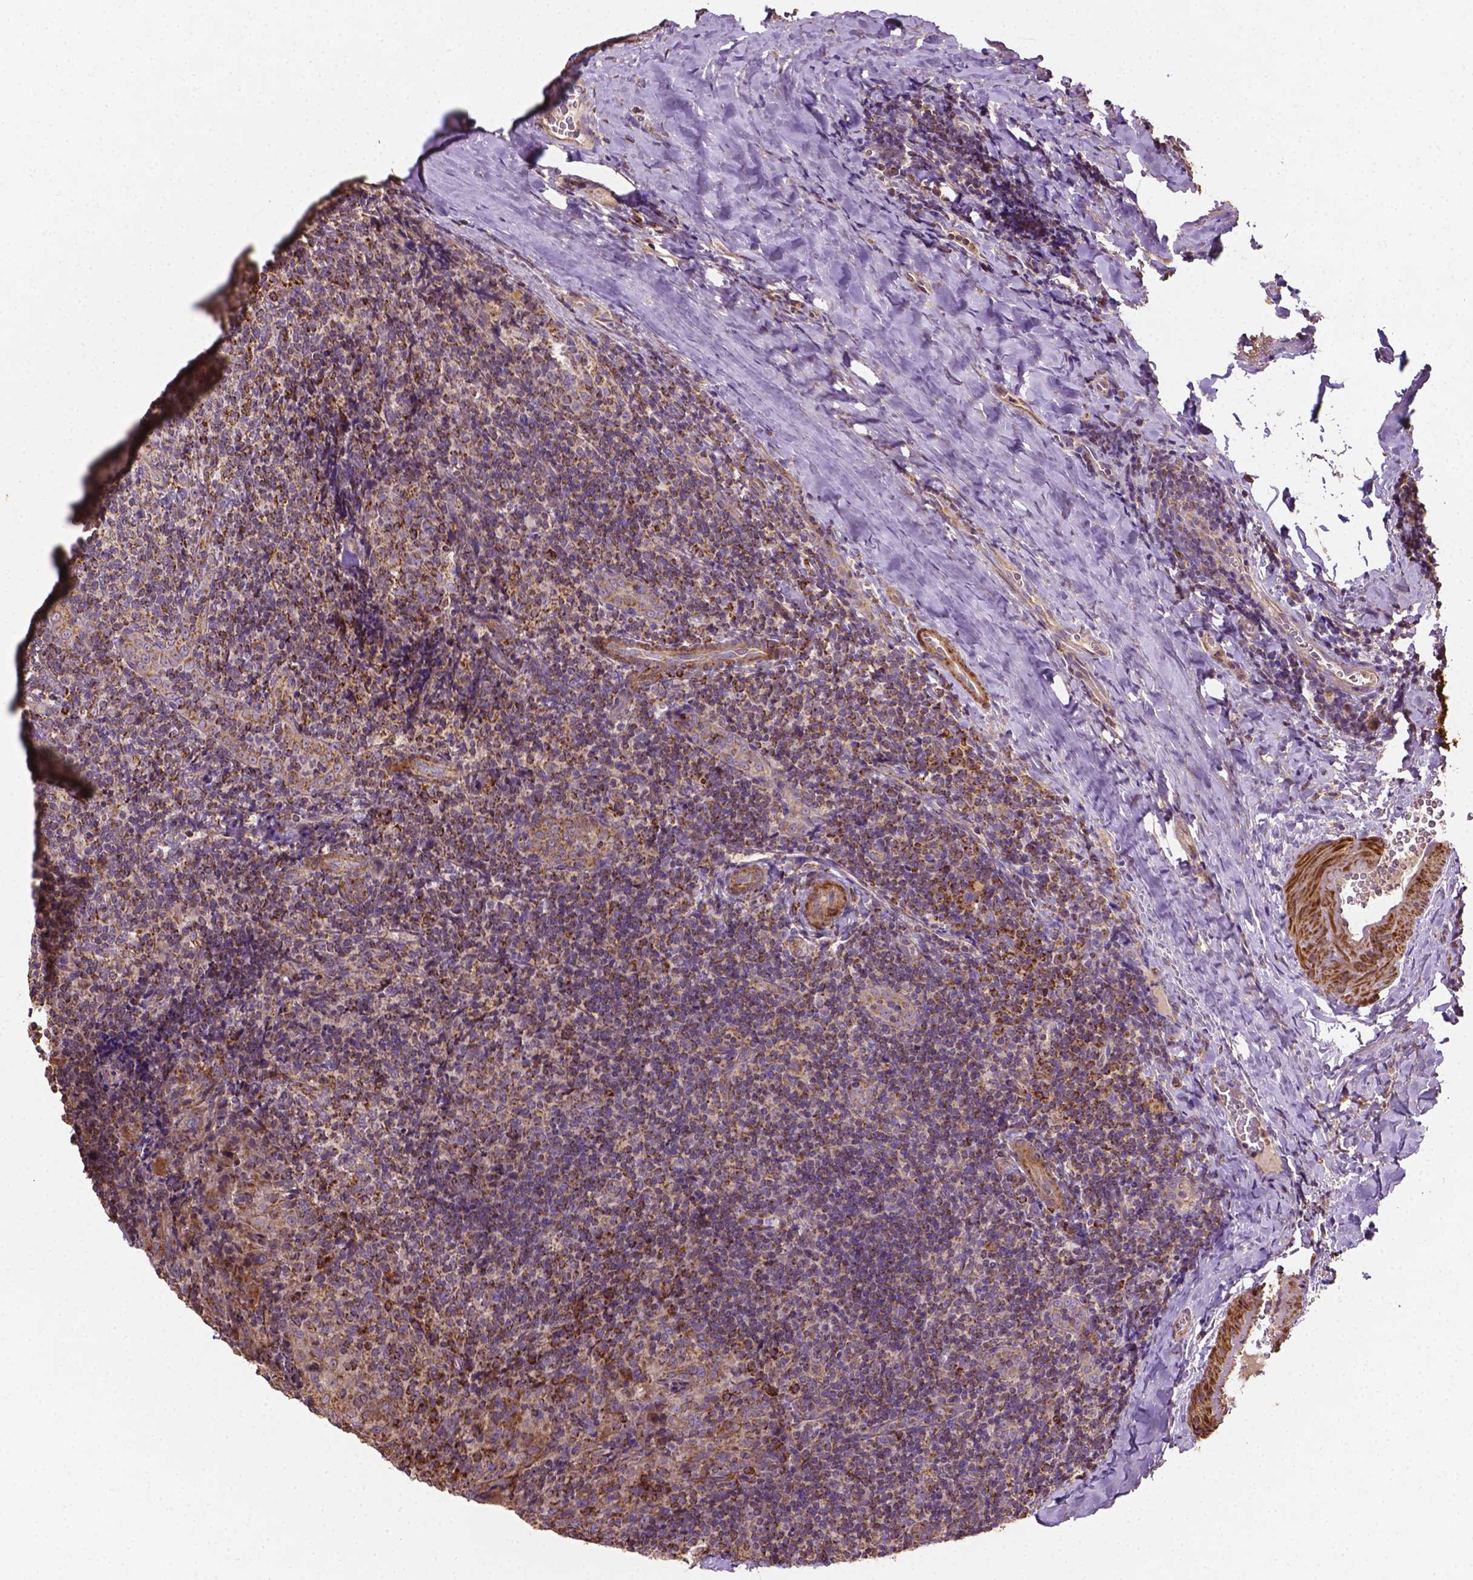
{"staining": {"intensity": "weak", "quantity": "<25%", "location": "cytoplasmic/membranous"}, "tissue": "tonsil", "cell_type": "Germinal center cells", "image_type": "normal", "snomed": [{"axis": "morphology", "description": "Normal tissue, NOS"}, {"axis": "topography", "description": "Tonsil"}], "caption": "The immunohistochemistry (IHC) image has no significant positivity in germinal center cells of tonsil.", "gene": "LRR1", "patient": {"sex": "male", "age": 17}}